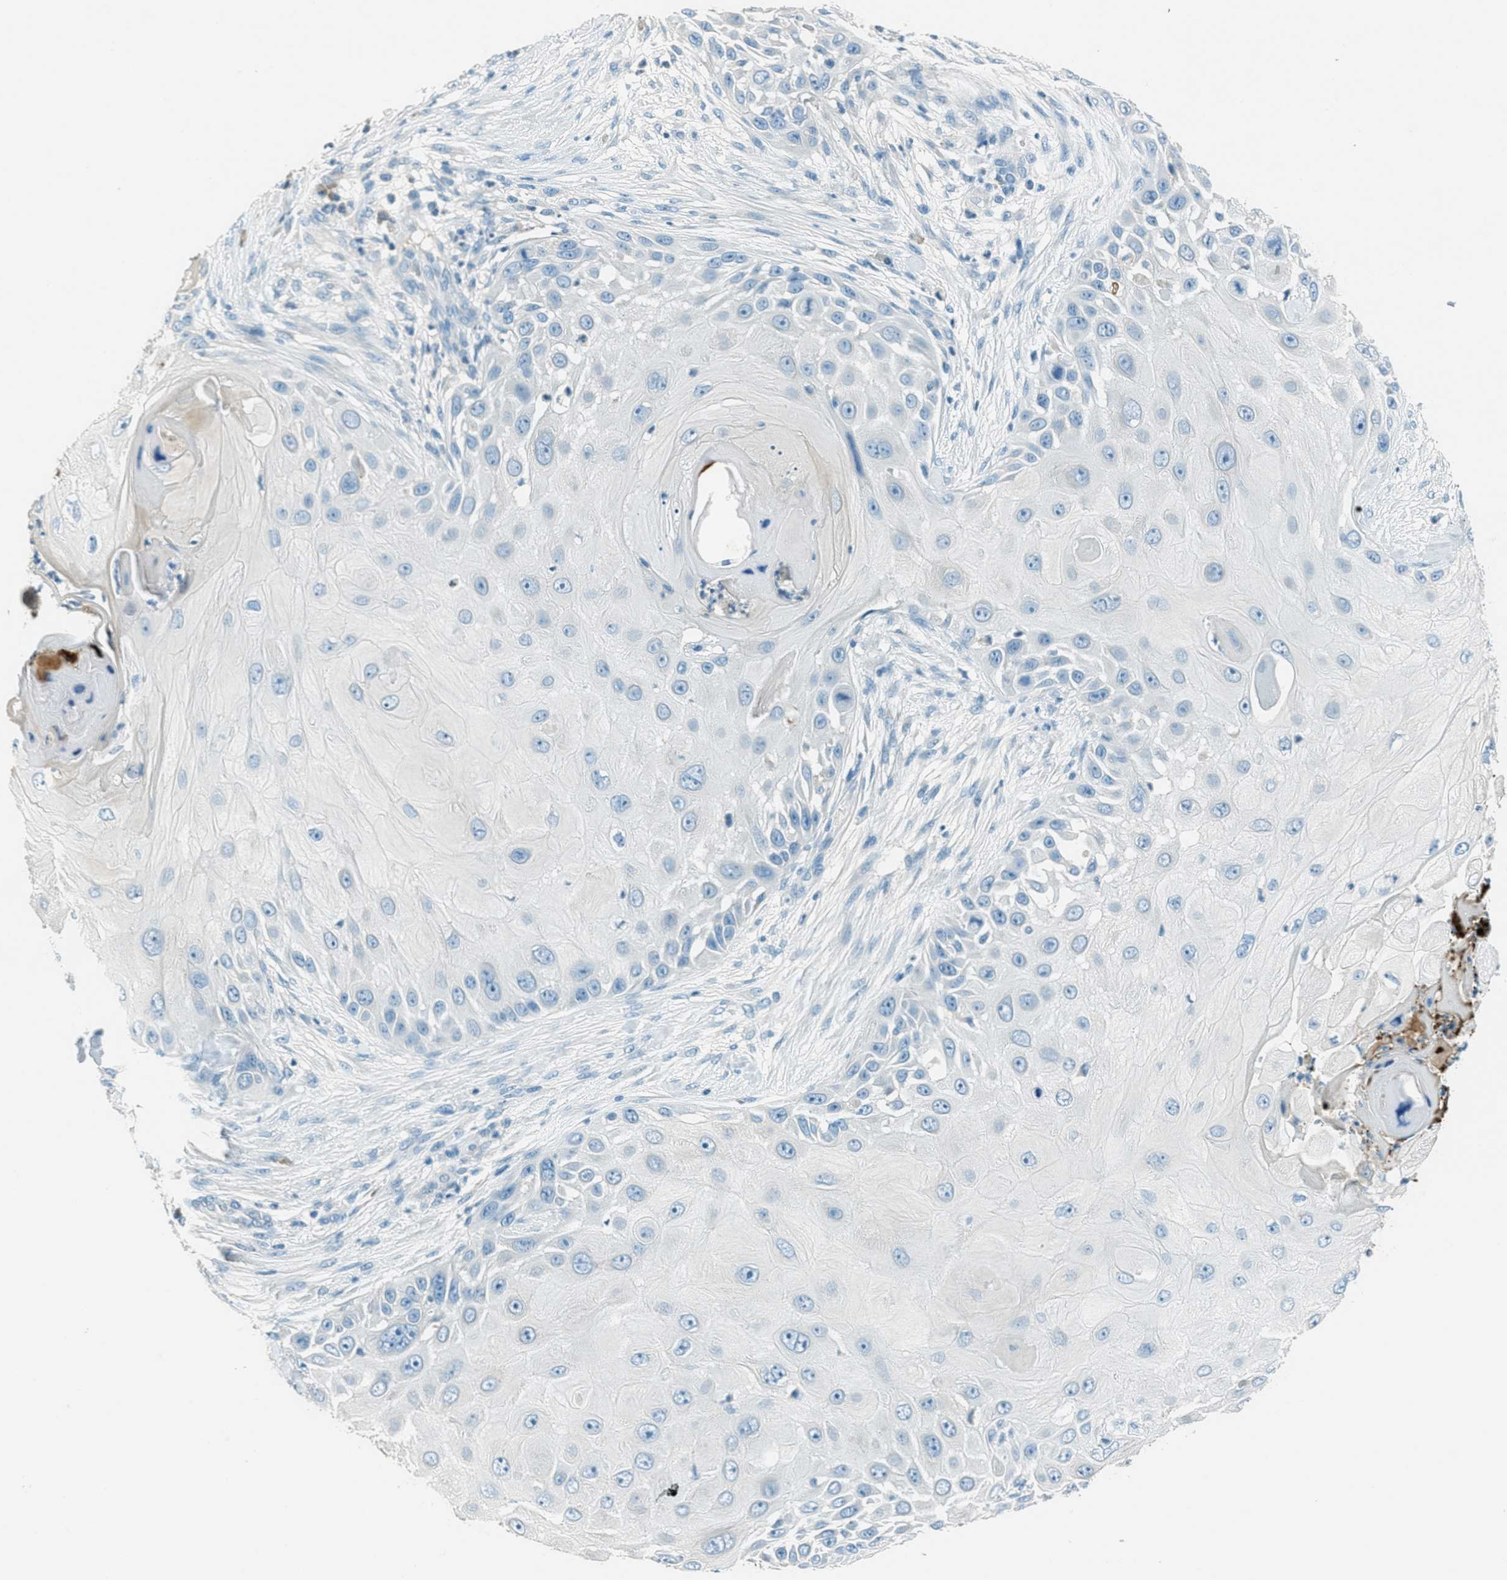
{"staining": {"intensity": "negative", "quantity": "none", "location": "none"}, "tissue": "skin cancer", "cell_type": "Tumor cells", "image_type": "cancer", "snomed": [{"axis": "morphology", "description": "Squamous cell carcinoma, NOS"}, {"axis": "topography", "description": "Skin"}], "caption": "Immunohistochemistry of human skin cancer shows no positivity in tumor cells.", "gene": "MSLN", "patient": {"sex": "female", "age": 44}}